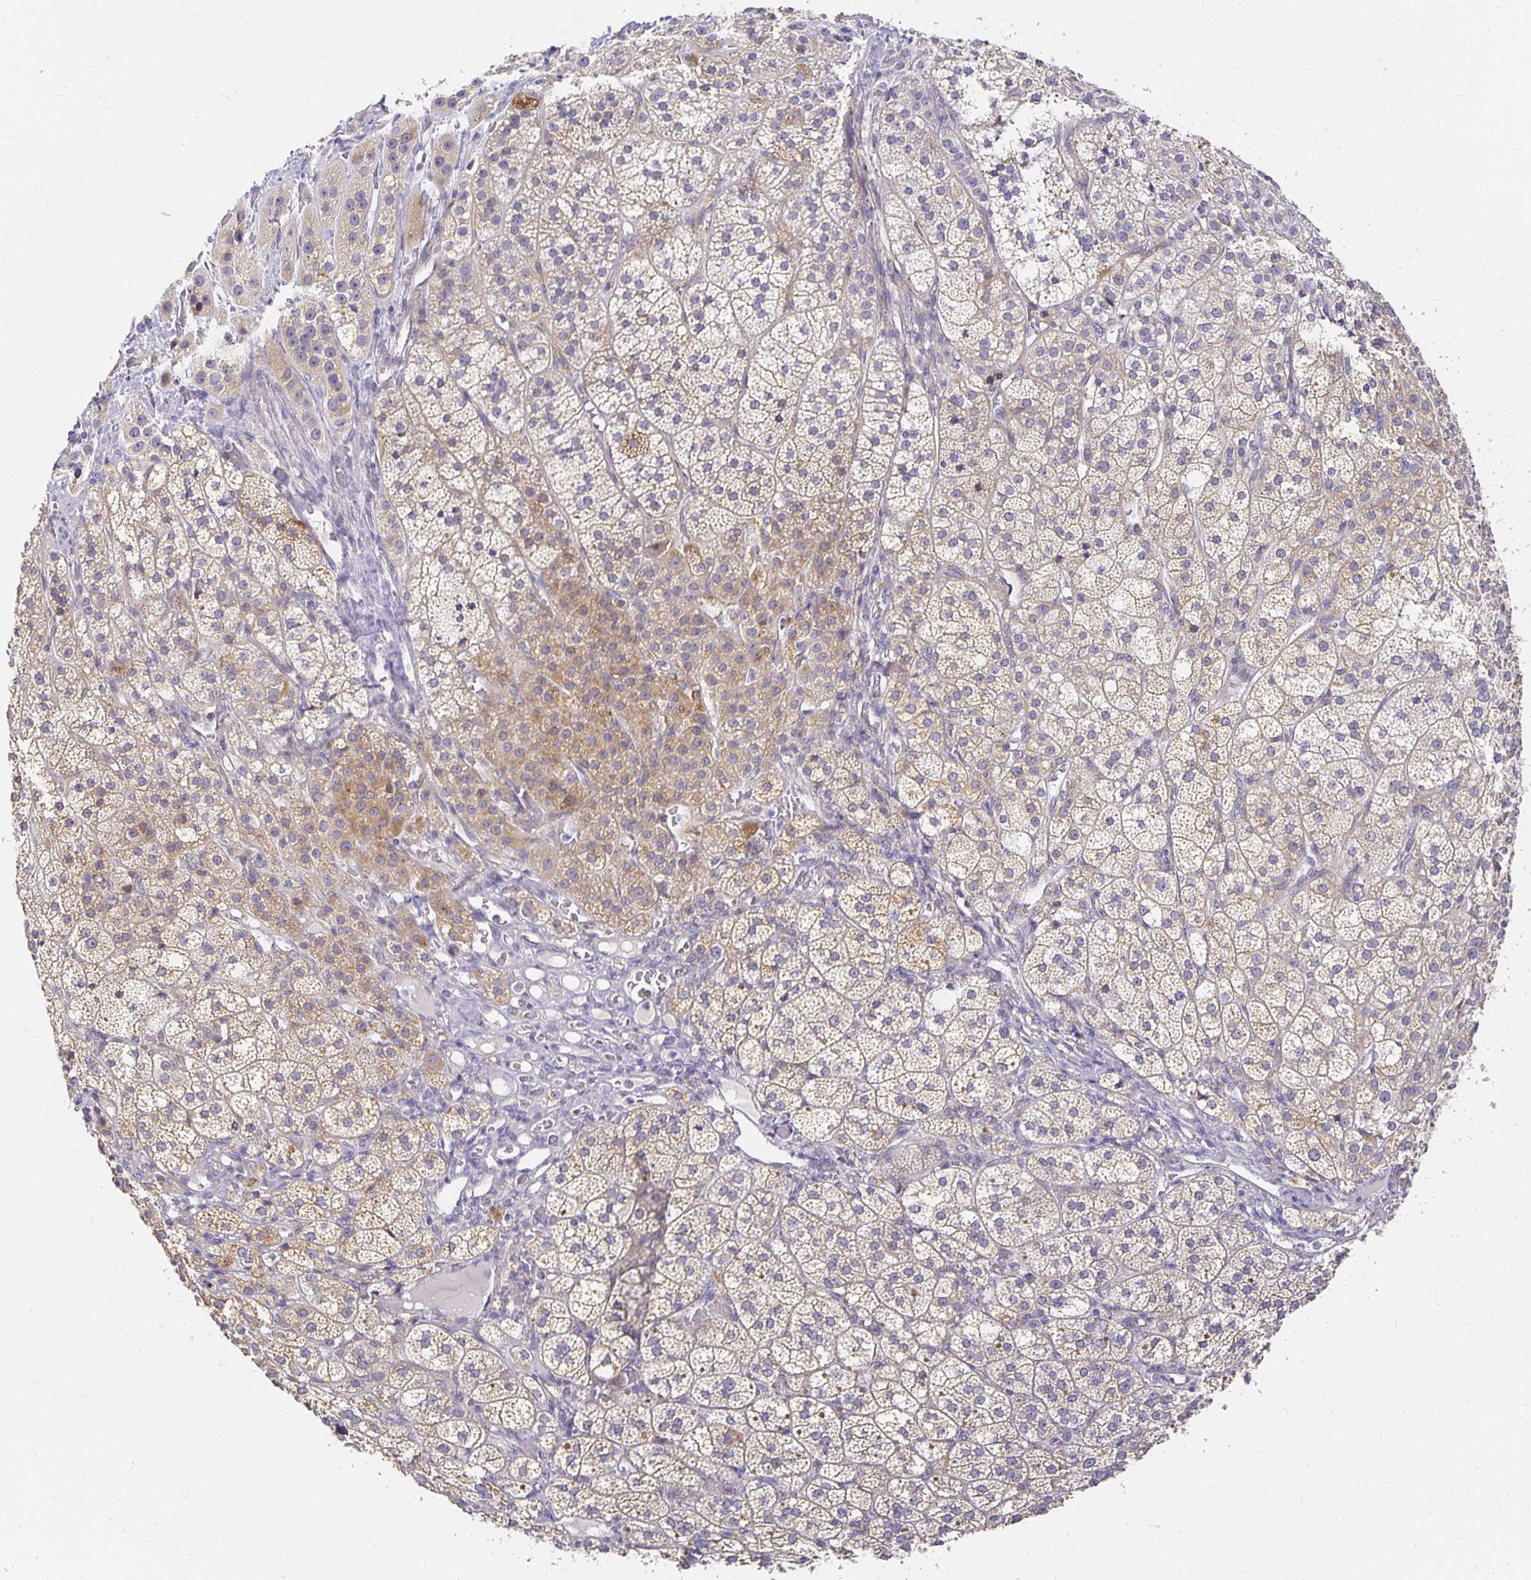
{"staining": {"intensity": "moderate", "quantity": "25%-75%", "location": "cytoplasmic/membranous"}, "tissue": "adrenal gland", "cell_type": "Glandular cells", "image_type": "normal", "snomed": [{"axis": "morphology", "description": "Normal tissue, NOS"}, {"axis": "topography", "description": "Adrenal gland"}], "caption": "Adrenal gland stained with DAB (3,3'-diaminobenzidine) IHC shows medium levels of moderate cytoplasmic/membranous expression in approximately 25%-75% of glandular cells.", "gene": "PLOD1", "patient": {"sex": "female", "age": 60}}